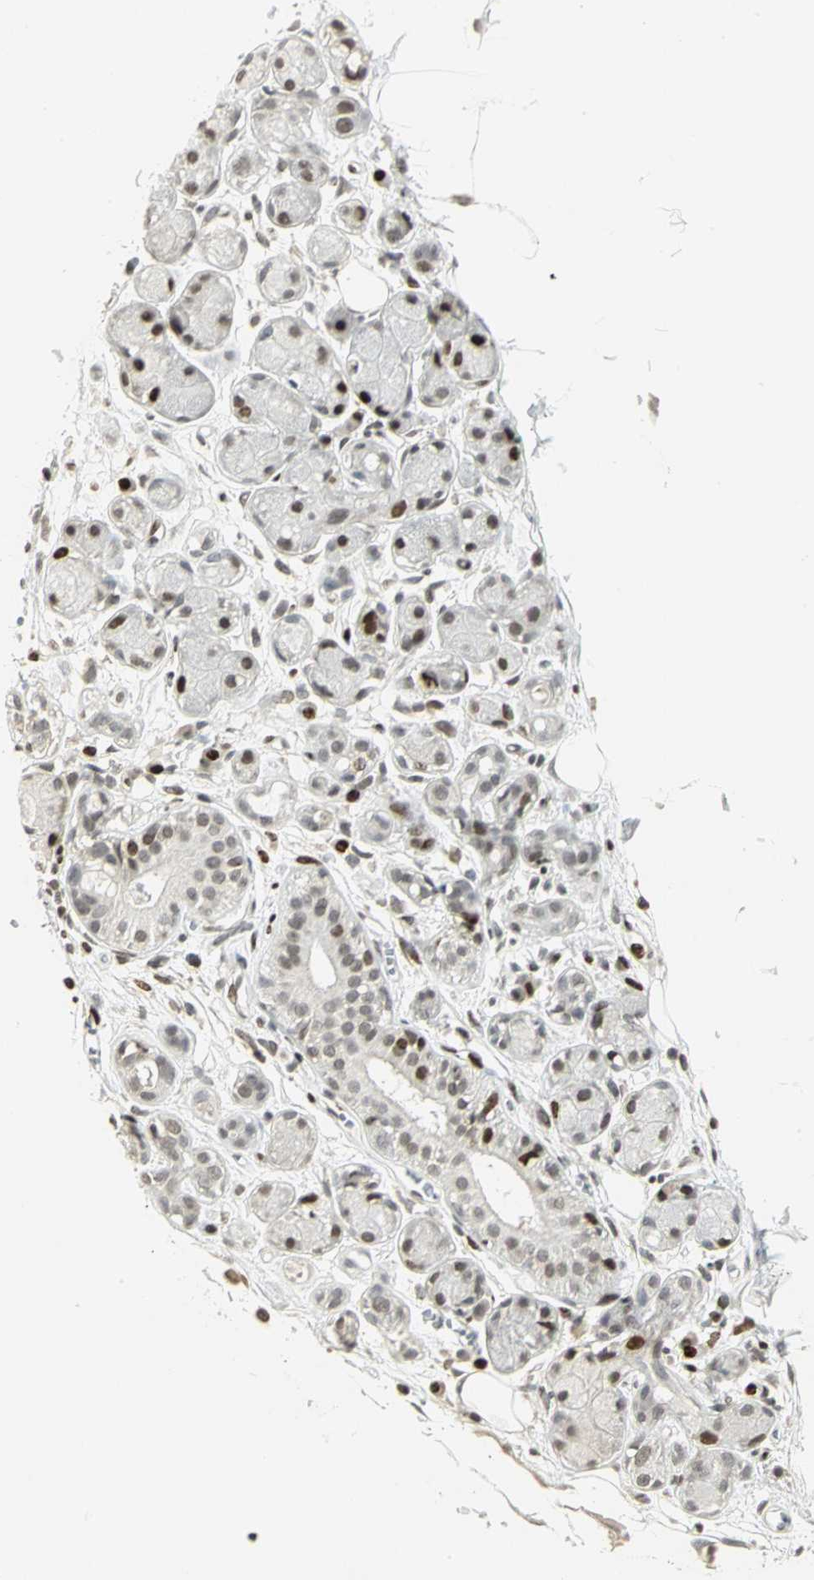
{"staining": {"intensity": "weak", "quantity": ">75%", "location": "nuclear"}, "tissue": "adipose tissue", "cell_type": "Adipocytes", "image_type": "normal", "snomed": [{"axis": "morphology", "description": "Normal tissue, NOS"}, {"axis": "morphology", "description": "Inflammation, NOS"}, {"axis": "topography", "description": "Vascular tissue"}, {"axis": "topography", "description": "Salivary gland"}], "caption": "Weak nuclear staining for a protein is present in approximately >75% of adipocytes of normal adipose tissue using IHC.", "gene": "KDM1A", "patient": {"sex": "female", "age": 75}}